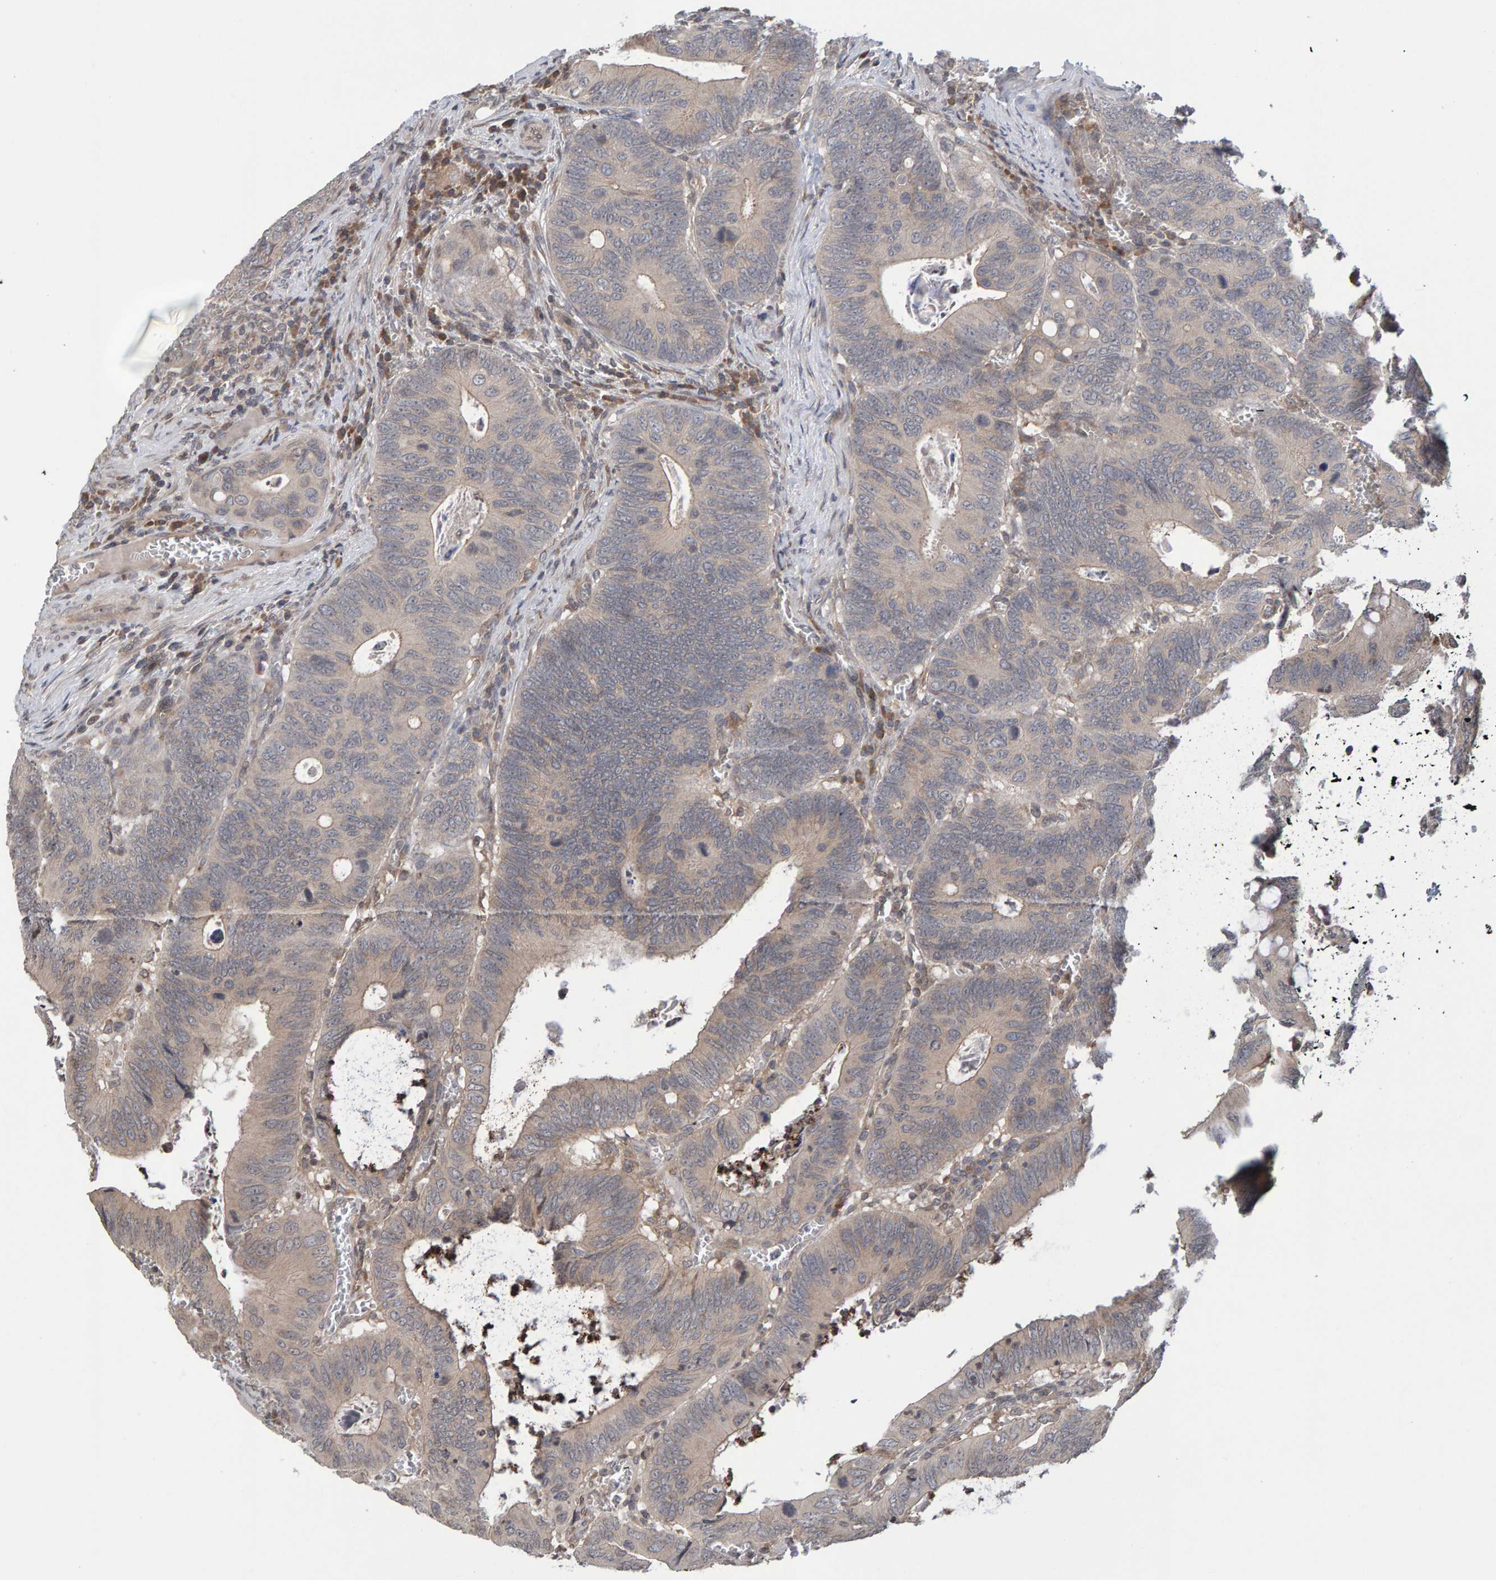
{"staining": {"intensity": "weak", "quantity": "<25%", "location": "cytoplasmic/membranous"}, "tissue": "colorectal cancer", "cell_type": "Tumor cells", "image_type": "cancer", "snomed": [{"axis": "morphology", "description": "Inflammation, NOS"}, {"axis": "morphology", "description": "Adenocarcinoma, NOS"}, {"axis": "topography", "description": "Colon"}], "caption": "This is a photomicrograph of IHC staining of colorectal adenocarcinoma, which shows no positivity in tumor cells.", "gene": "GAB2", "patient": {"sex": "male", "age": 72}}